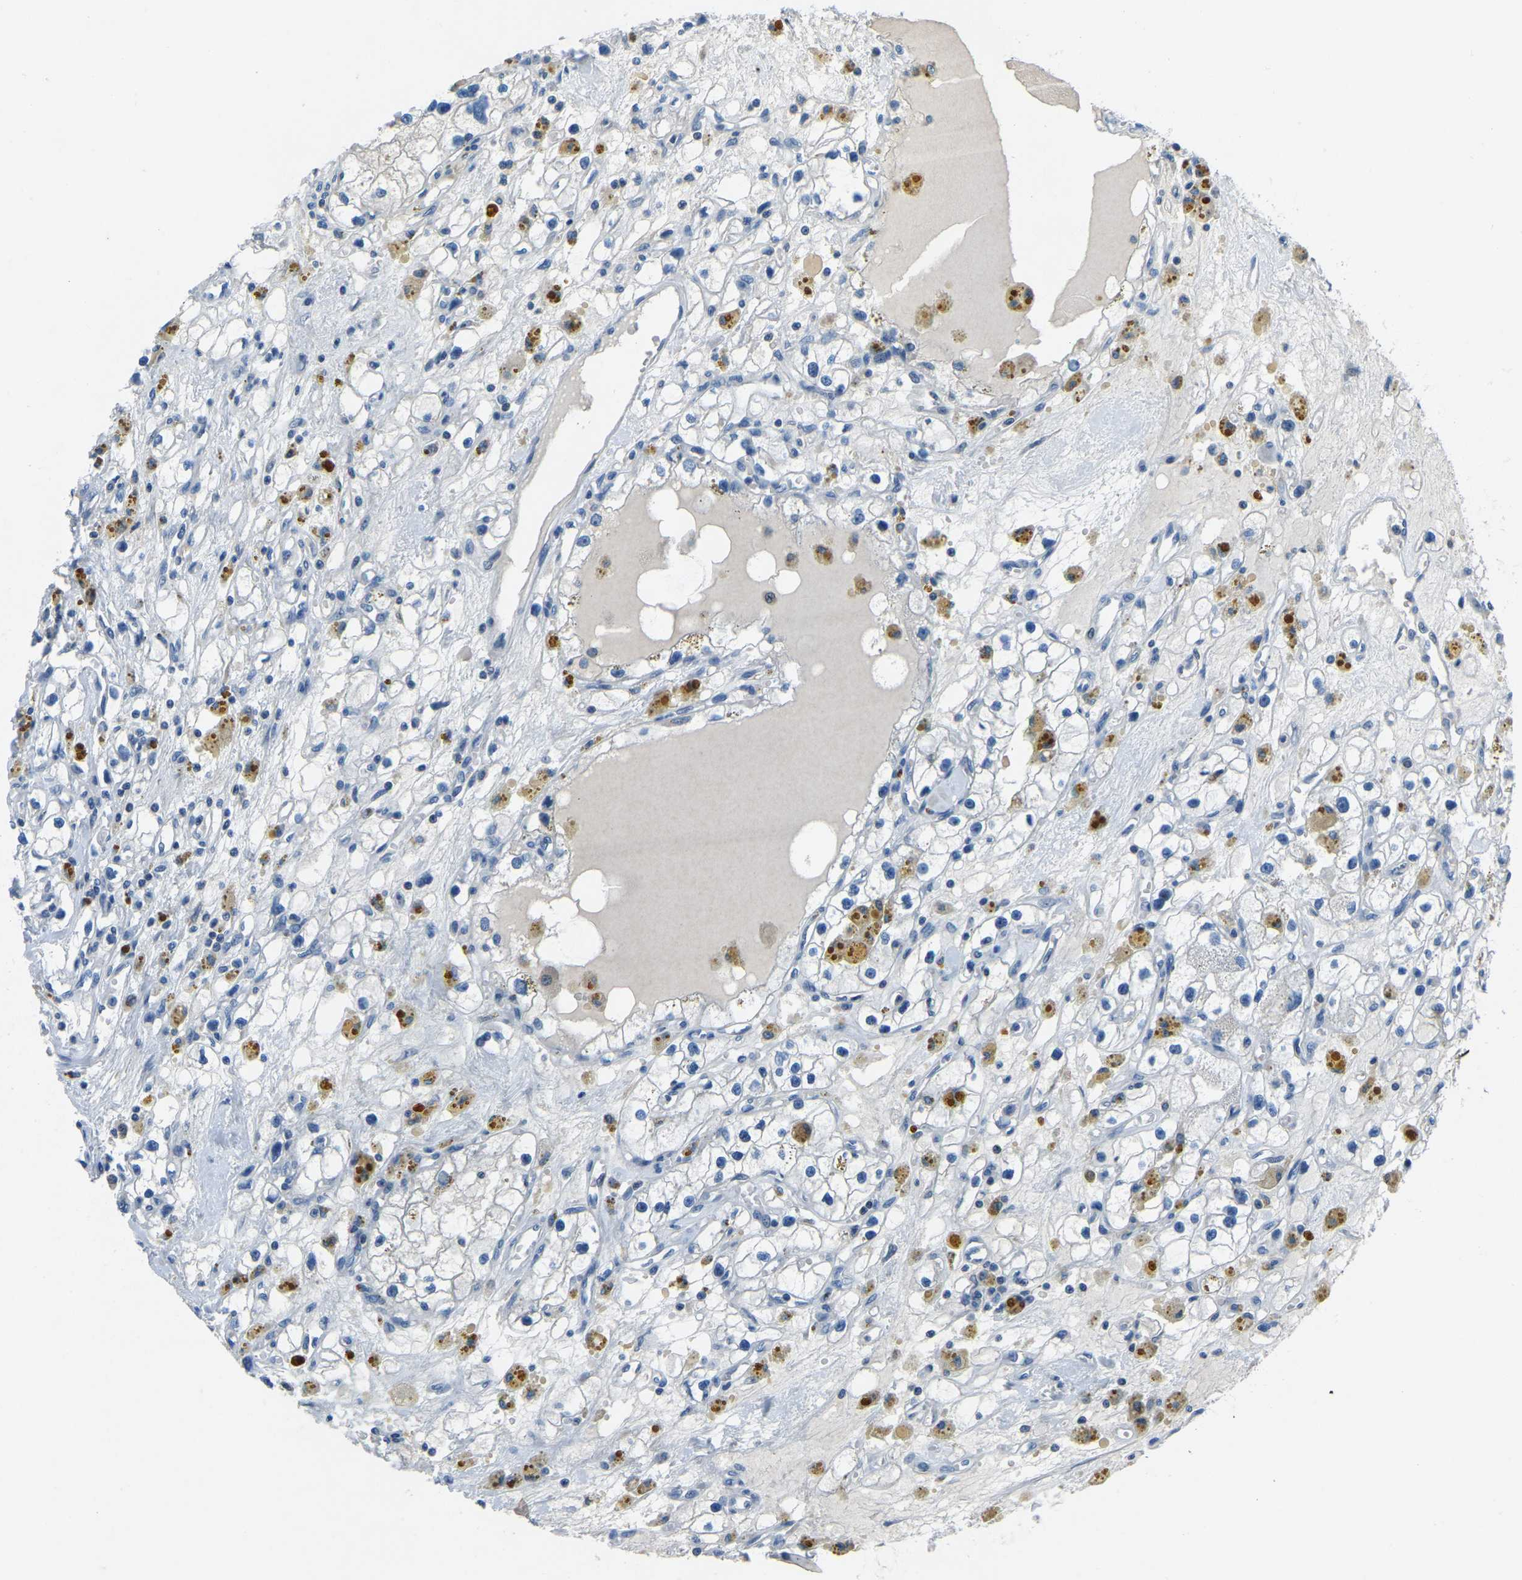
{"staining": {"intensity": "negative", "quantity": "none", "location": "none"}, "tissue": "renal cancer", "cell_type": "Tumor cells", "image_type": "cancer", "snomed": [{"axis": "morphology", "description": "Adenocarcinoma, NOS"}, {"axis": "topography", "description": "Kidney"}], "caption": "Micrograph shows no protein staining in tumor cells of renal cancer (adenocarcinoma) tissue.", "gene": "XIRP1", "patient": {"sex": "male", "age": 56}}